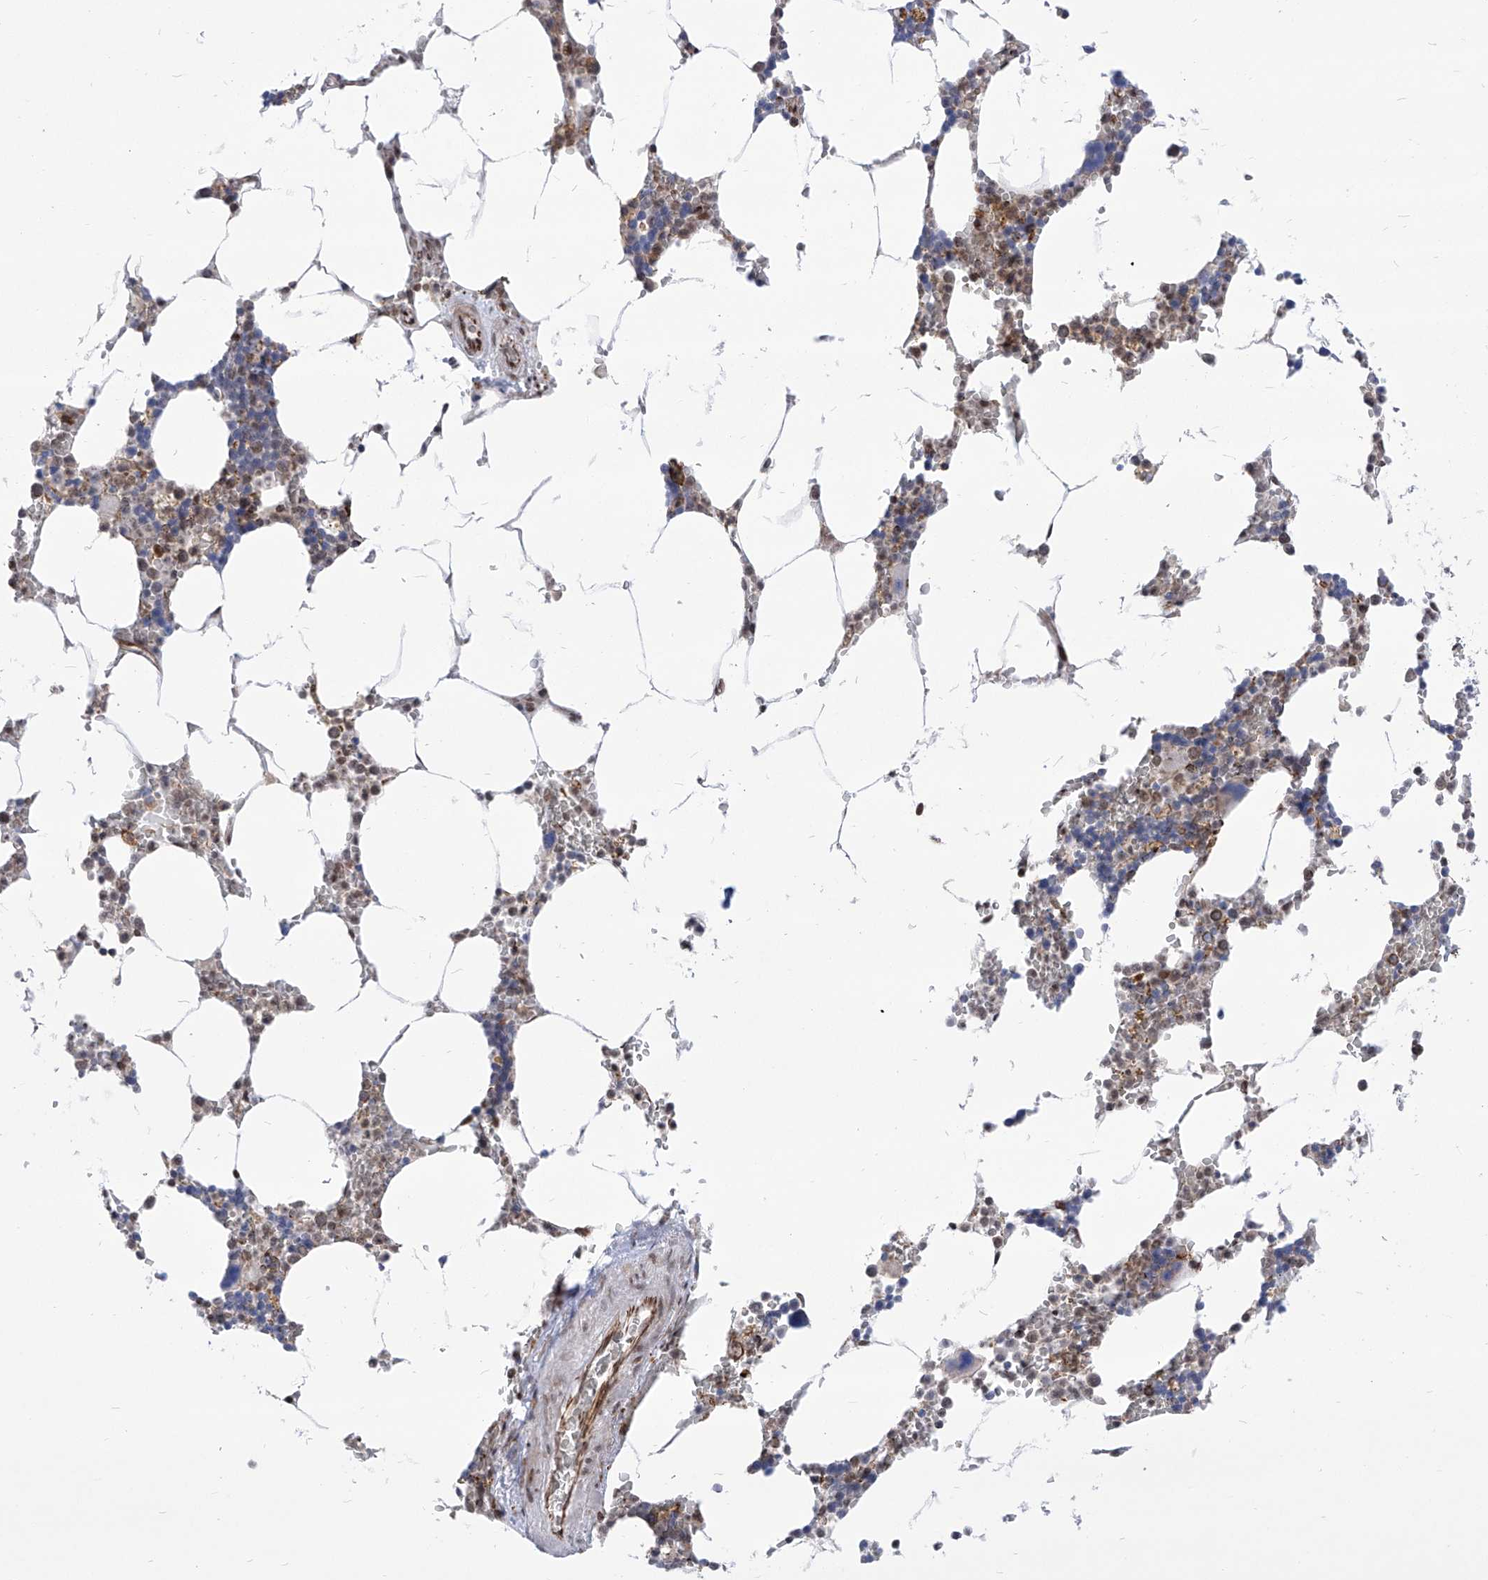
{"staining": {"intensity": "moderate", "quantity": "<25%", "location": "cytoplasmic/membranous"}, "tissue": "bone marrow", "cell_type": "Hematopoietic cells", "image_type": "normal", "snomed": [{"axis": "morphology", "description": "Normal tissue, NOS"}, {"axis": "topography", "description": "Bone marrow"}], "caption": "The histopathology image reveals a brown stain indicating the presence of a protein in the cytoplasmic/membranous of hematopoietic cells in bone marrow.", "gene": "CEP290", "patient": {"sex": "male", "age": 70}}